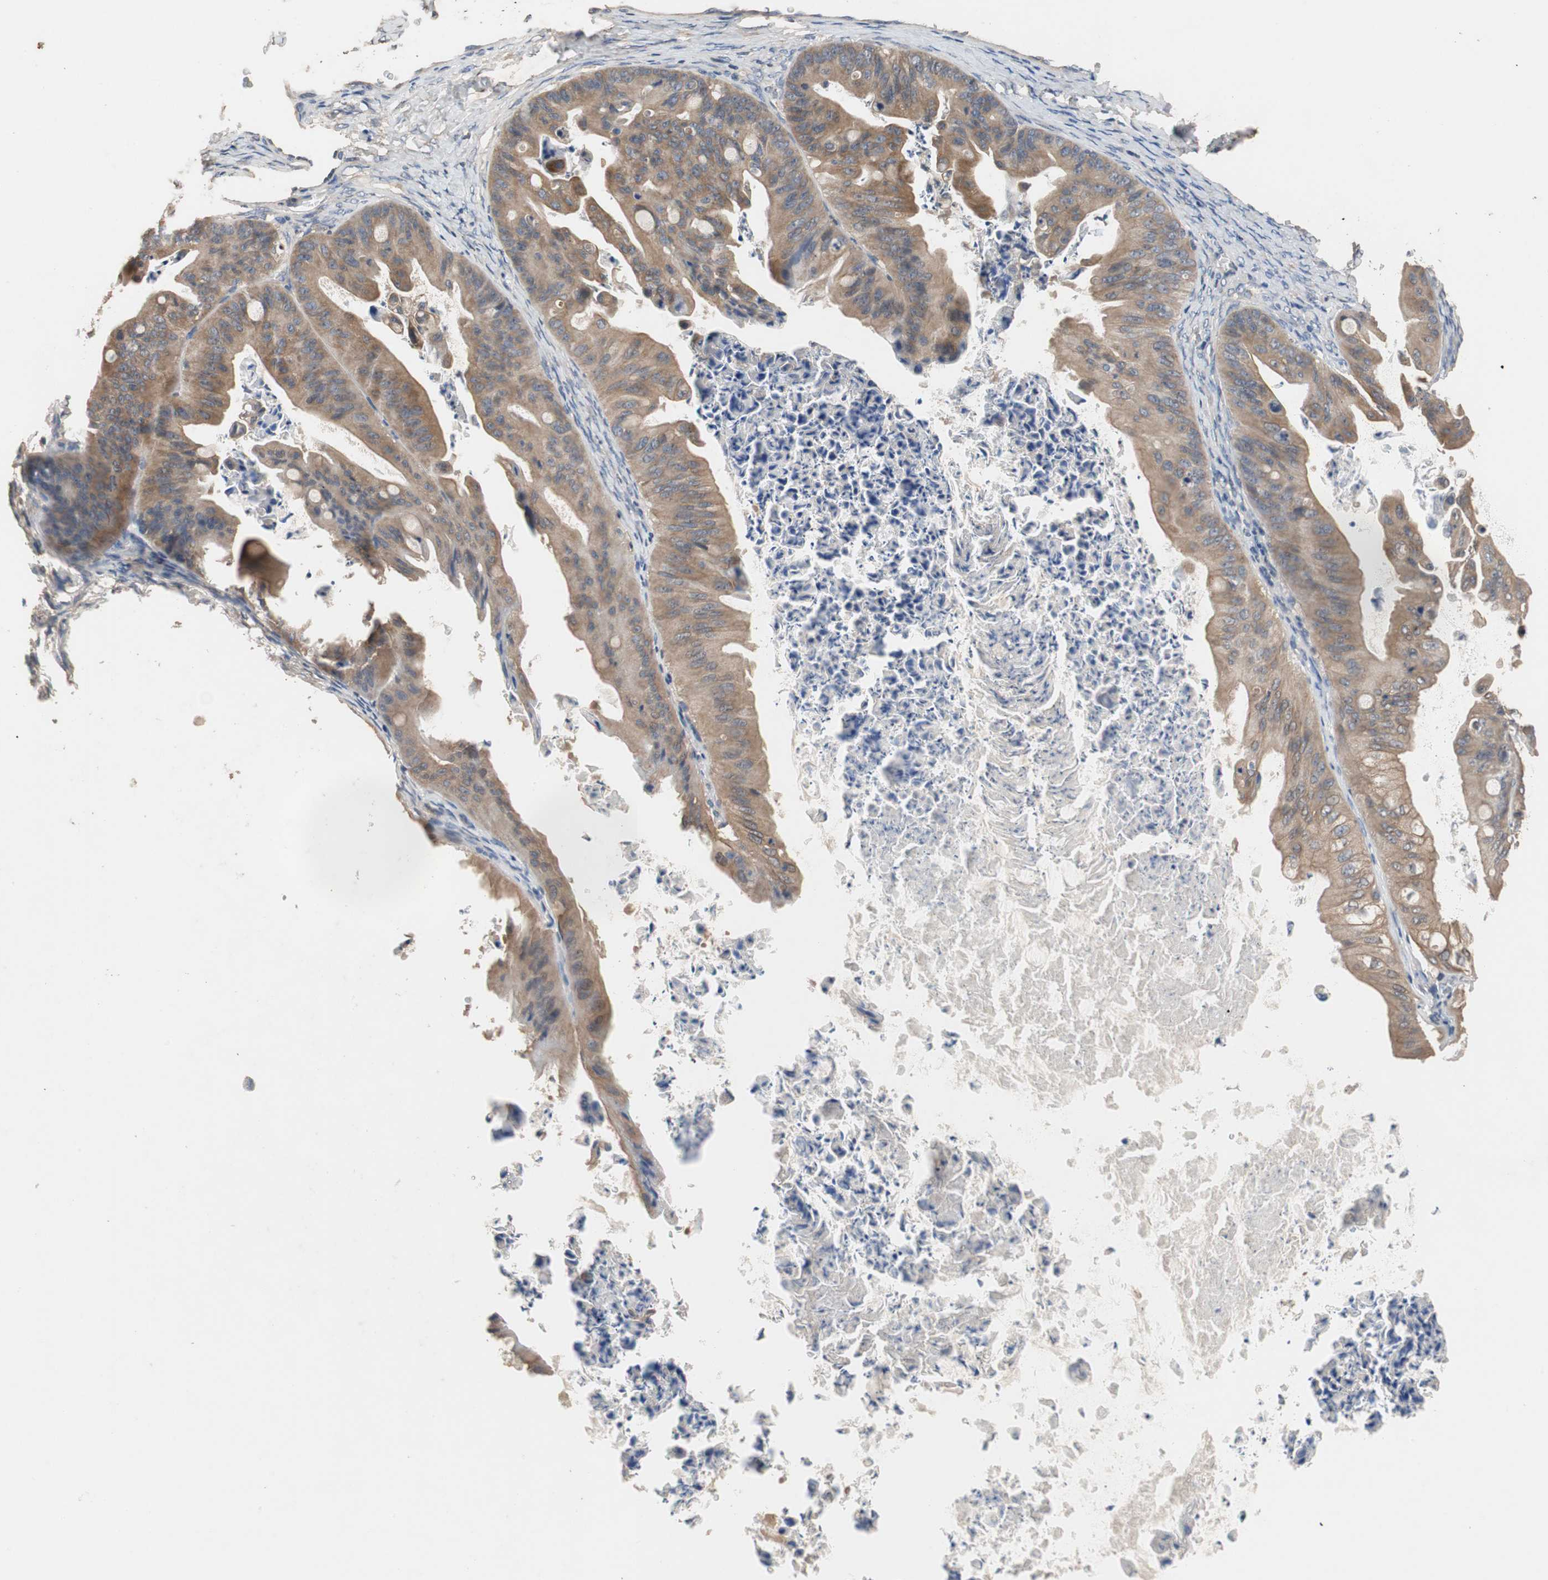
{"staining": {"intensity": "moderate", "quantity": ">75%", "location": "cytoplasmic/membranous"}, "tissue": "ovarian cancer", "cell_type": "Tumor cells", "image_type": "cancer", "snomed": [{"axis": "morphology", "description": "Cystadenocarcinoma, mucinous, NOS"}, {"axis": "topography", "description": "Ovary"}], "caption": "An IHC micrograph of tumor tissue is shown. Protein staining in brown labels moderate cytoplasmic/membranous positivity in ovarian cancer within tumor cells.", "gene": "ADAP1", "patient": {"sex": "female", "age": 37}}